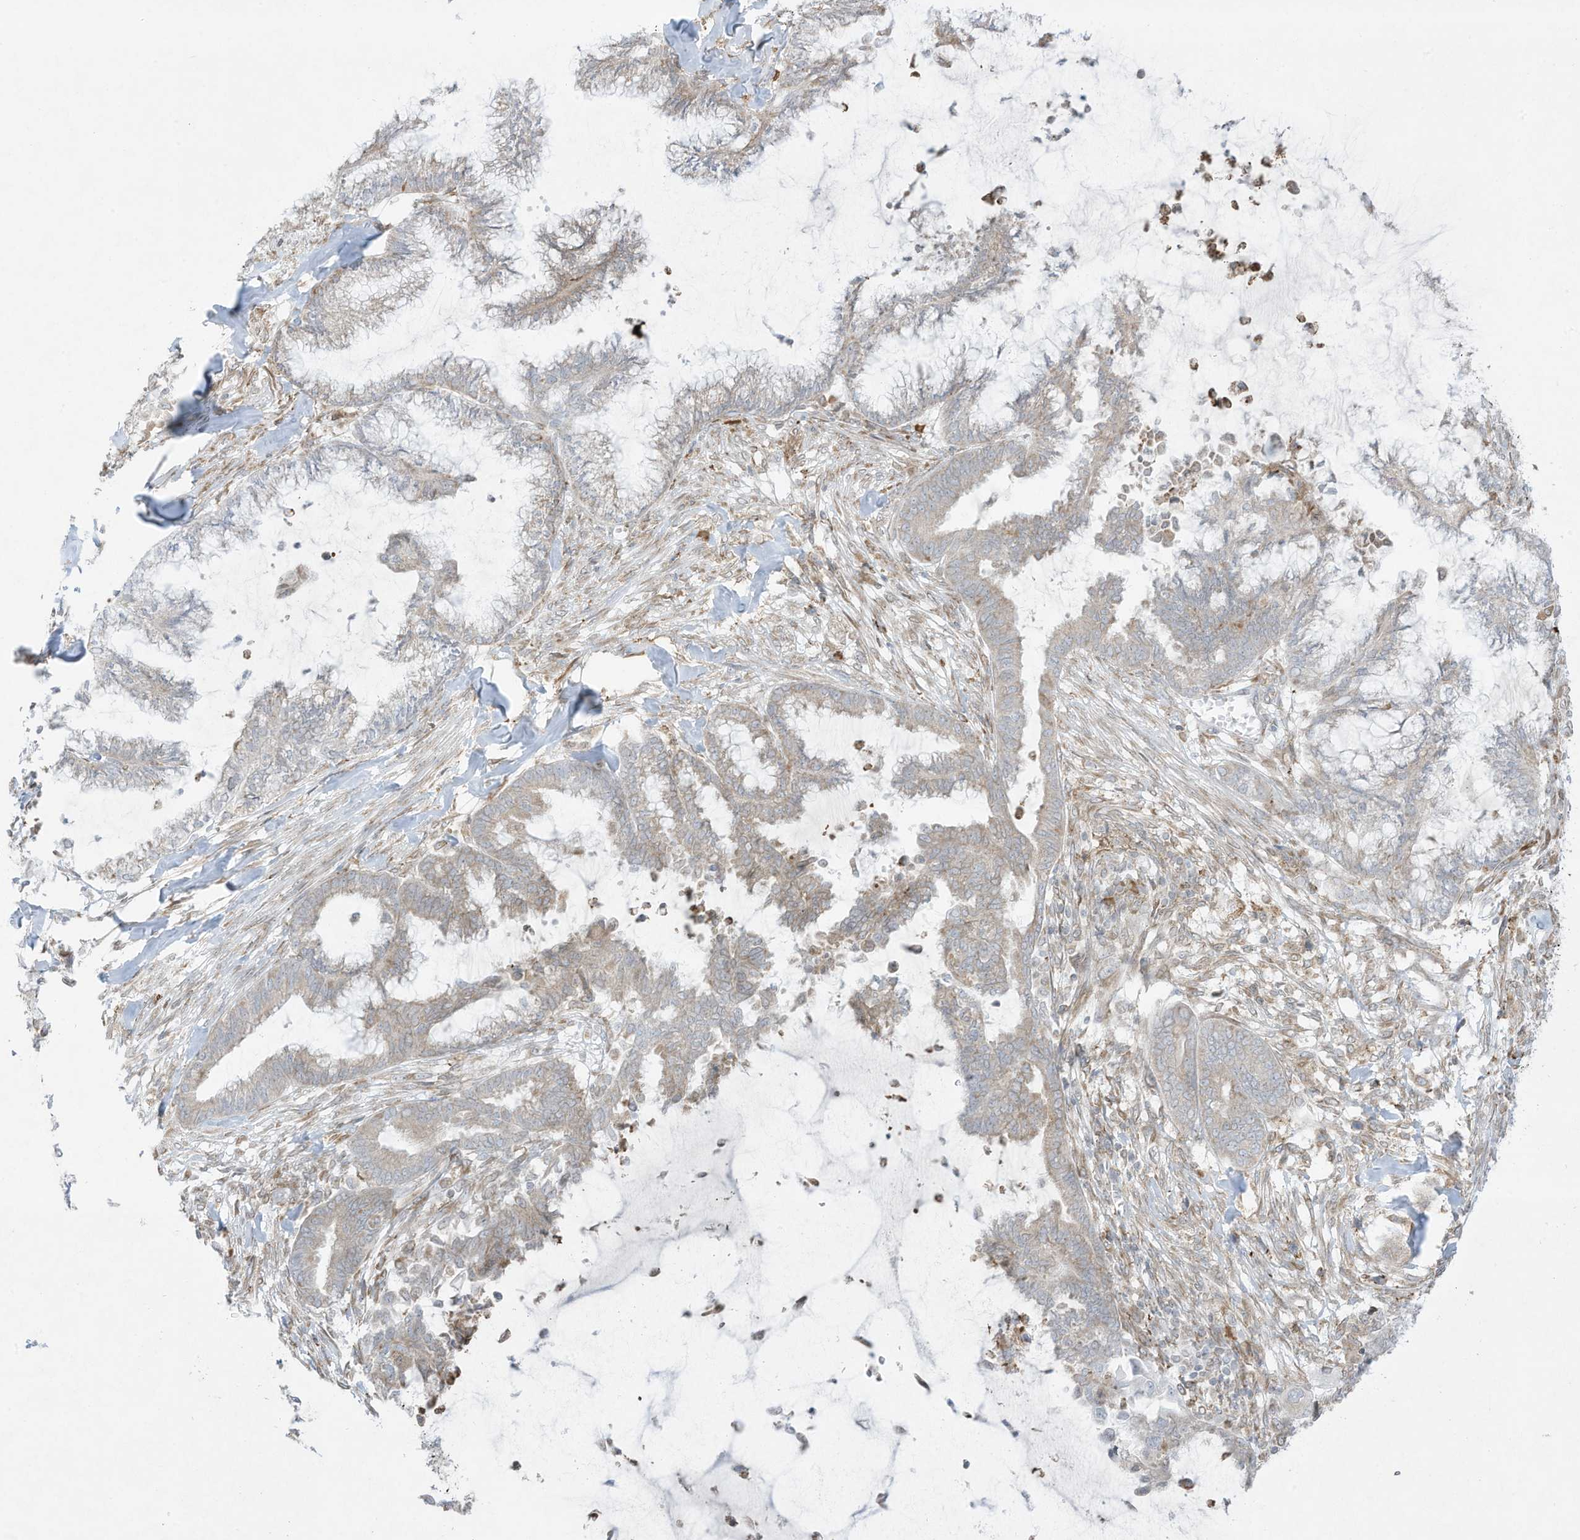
{"staining": {"intensity": "negative", "quantity": "none", "location": "none"}, "tissue": "endometrial cancer", "cell_type": "Tumor cells", "image_type": "cancer", "snomed": [{"axis": "morphology", "description": "Adenocarcinoma, NOS"}, {"axis": "topography", "description": "Endometrium"}], "caption": "A high-resolution photomicrograph shows immunohistochemistry staining of endometrial adenocarcinoma, which exhibits no significant positivity in tumor cells. The staining is performed using DAB brown chromogen with nuclei counter-stained in using hematoxylin.", "gene": "PTK6", "patient": {"sex": "female", "age": 86}}